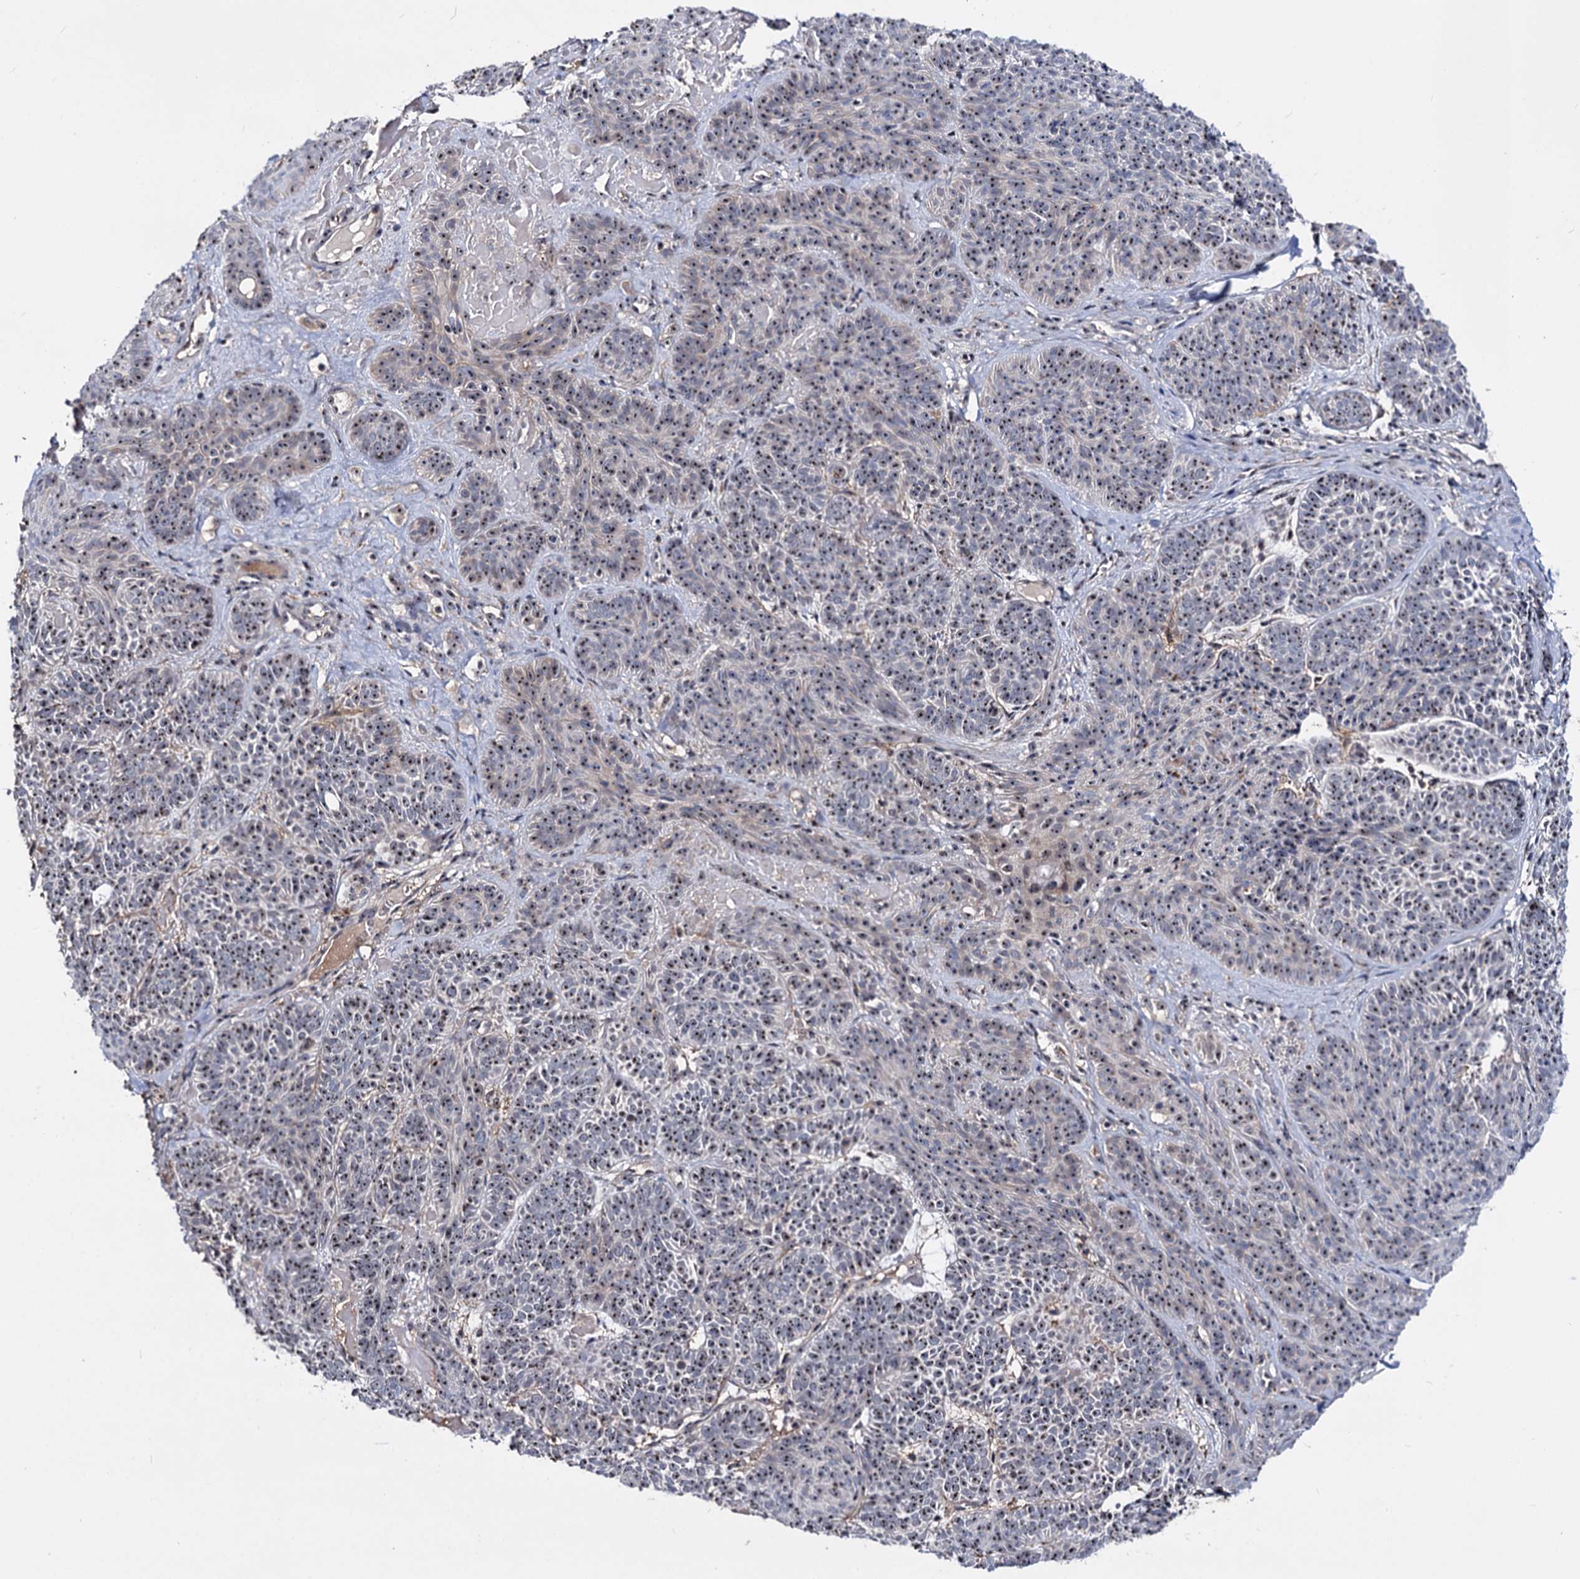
{"staining": {"intensity": "moderate", "quantity": ">75%", "location": "nuclear"}, "tissue": "skin cancer", "cell_type": "Tumor cells", "image_type": "cancer", "snomed": [{"axis": "morphology", "description": "Basal cell carcinoma"}, {"axis": "topography", "description": "Skin"}], "caption": "A medium amount of moderate nuclear positivity is seen in about >75% of tumor cells in skin cancer tissue. Using DAB (brown) and hematoxylin (blue) stains, captured at high magnification using brightfield microscopy.", "gene": "SUPT20H", "patient": {"sex": "male", "age": 85}}